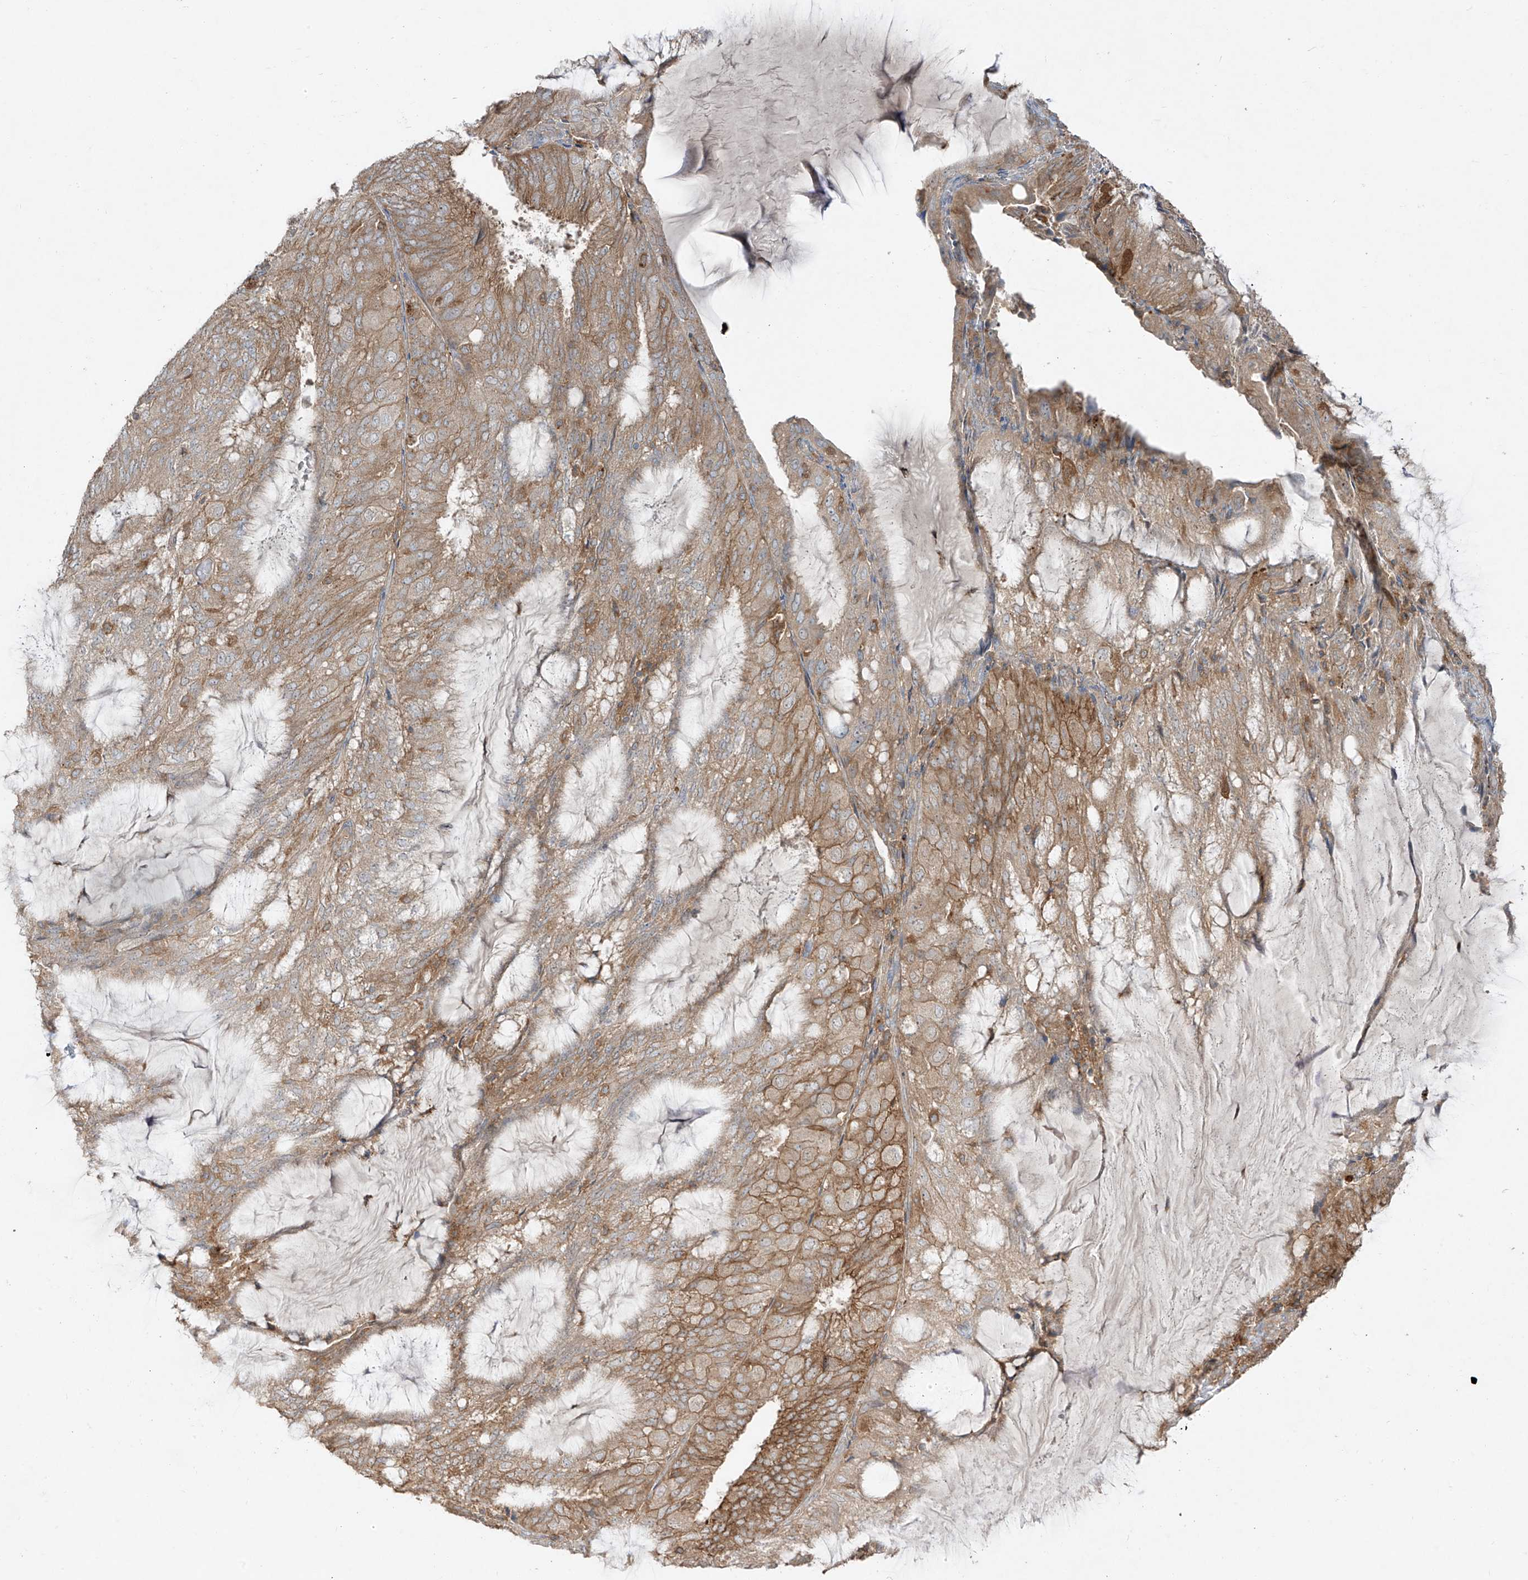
{"staining": {"intensity": "moderate", "quantity": ">75%", "location": "cytoplasmic/membranous"}, "tissue": "endometrial cancer", "cell_type": "Tumor cells", "image_type": "cancer", "snomed": [{"axis": "morphology", "description": "Adenocarcinoma, NOS"}, {"axis": "topography", "description": "Endometrium"}], "caption": "Moderate cytoplasmic/membranous protein expression is appreciated in about >75% of tumor cells in endometrial adenocarcinoma.", "gene": "LDAH", "patient": {"sex": "female", "age": 81}}